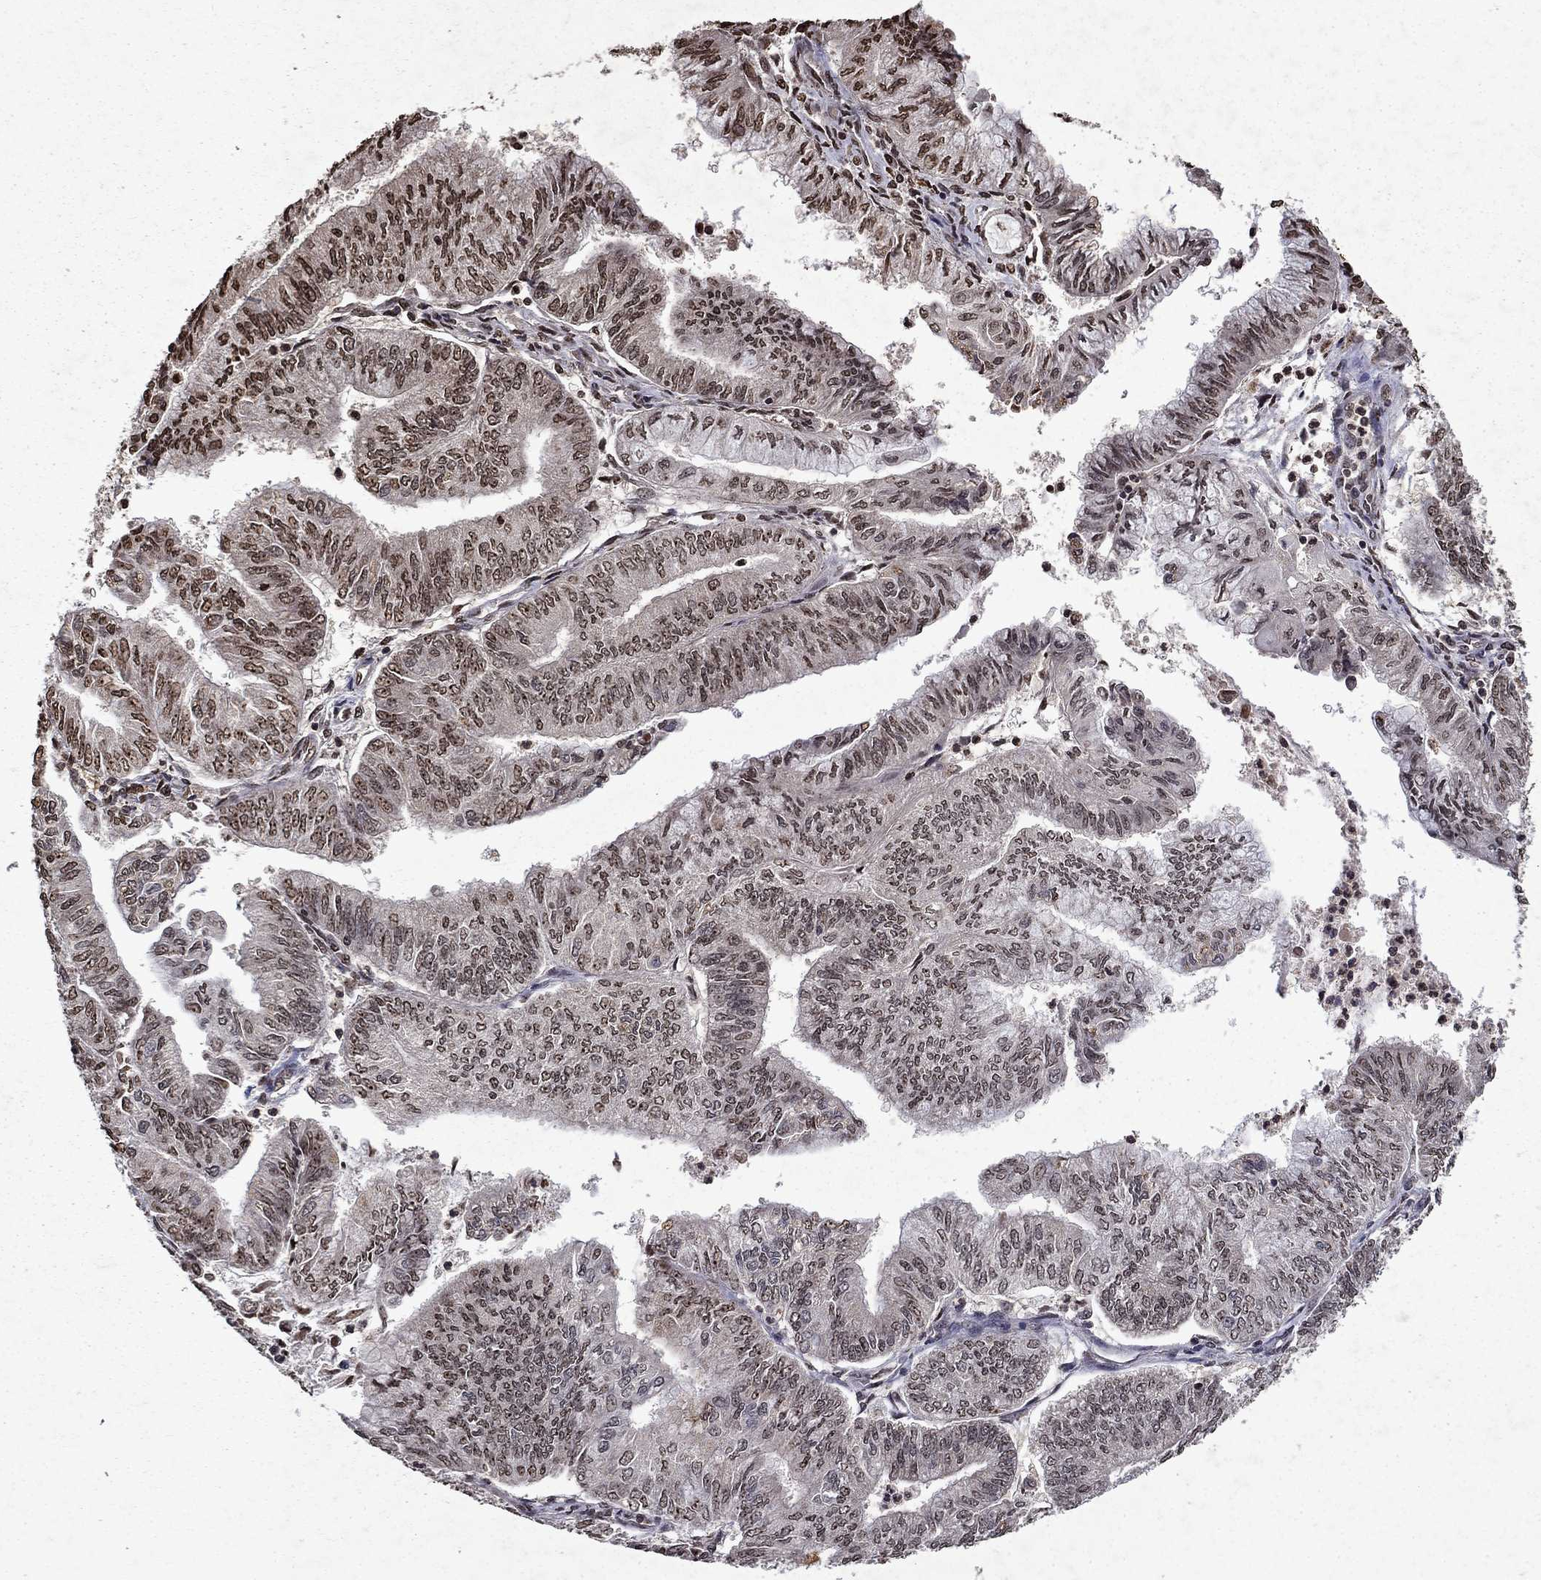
{"staining": {"intensity": "moderate", "quantity": "<25%", "location": "nuclear"}, "tissue": "endometrial cancer", "cell_type": "Tumor cells", "image_type": "cancer", "snomed": [{"axis": "morphology", "description": "Adenocarcinoma, NOS"}, {"axis": "topography", "description": "Endometrium"}], "caption": "Immunohistochemistry micrograph of endometrial cancer (adenocarcinoma) stained for a protein (brown), which reveals low levels of moderate nuclear positivity in approximately <25% of tumor cells.", "gene": "PIN4", "patient": {"sex": "female", "age": 59}}